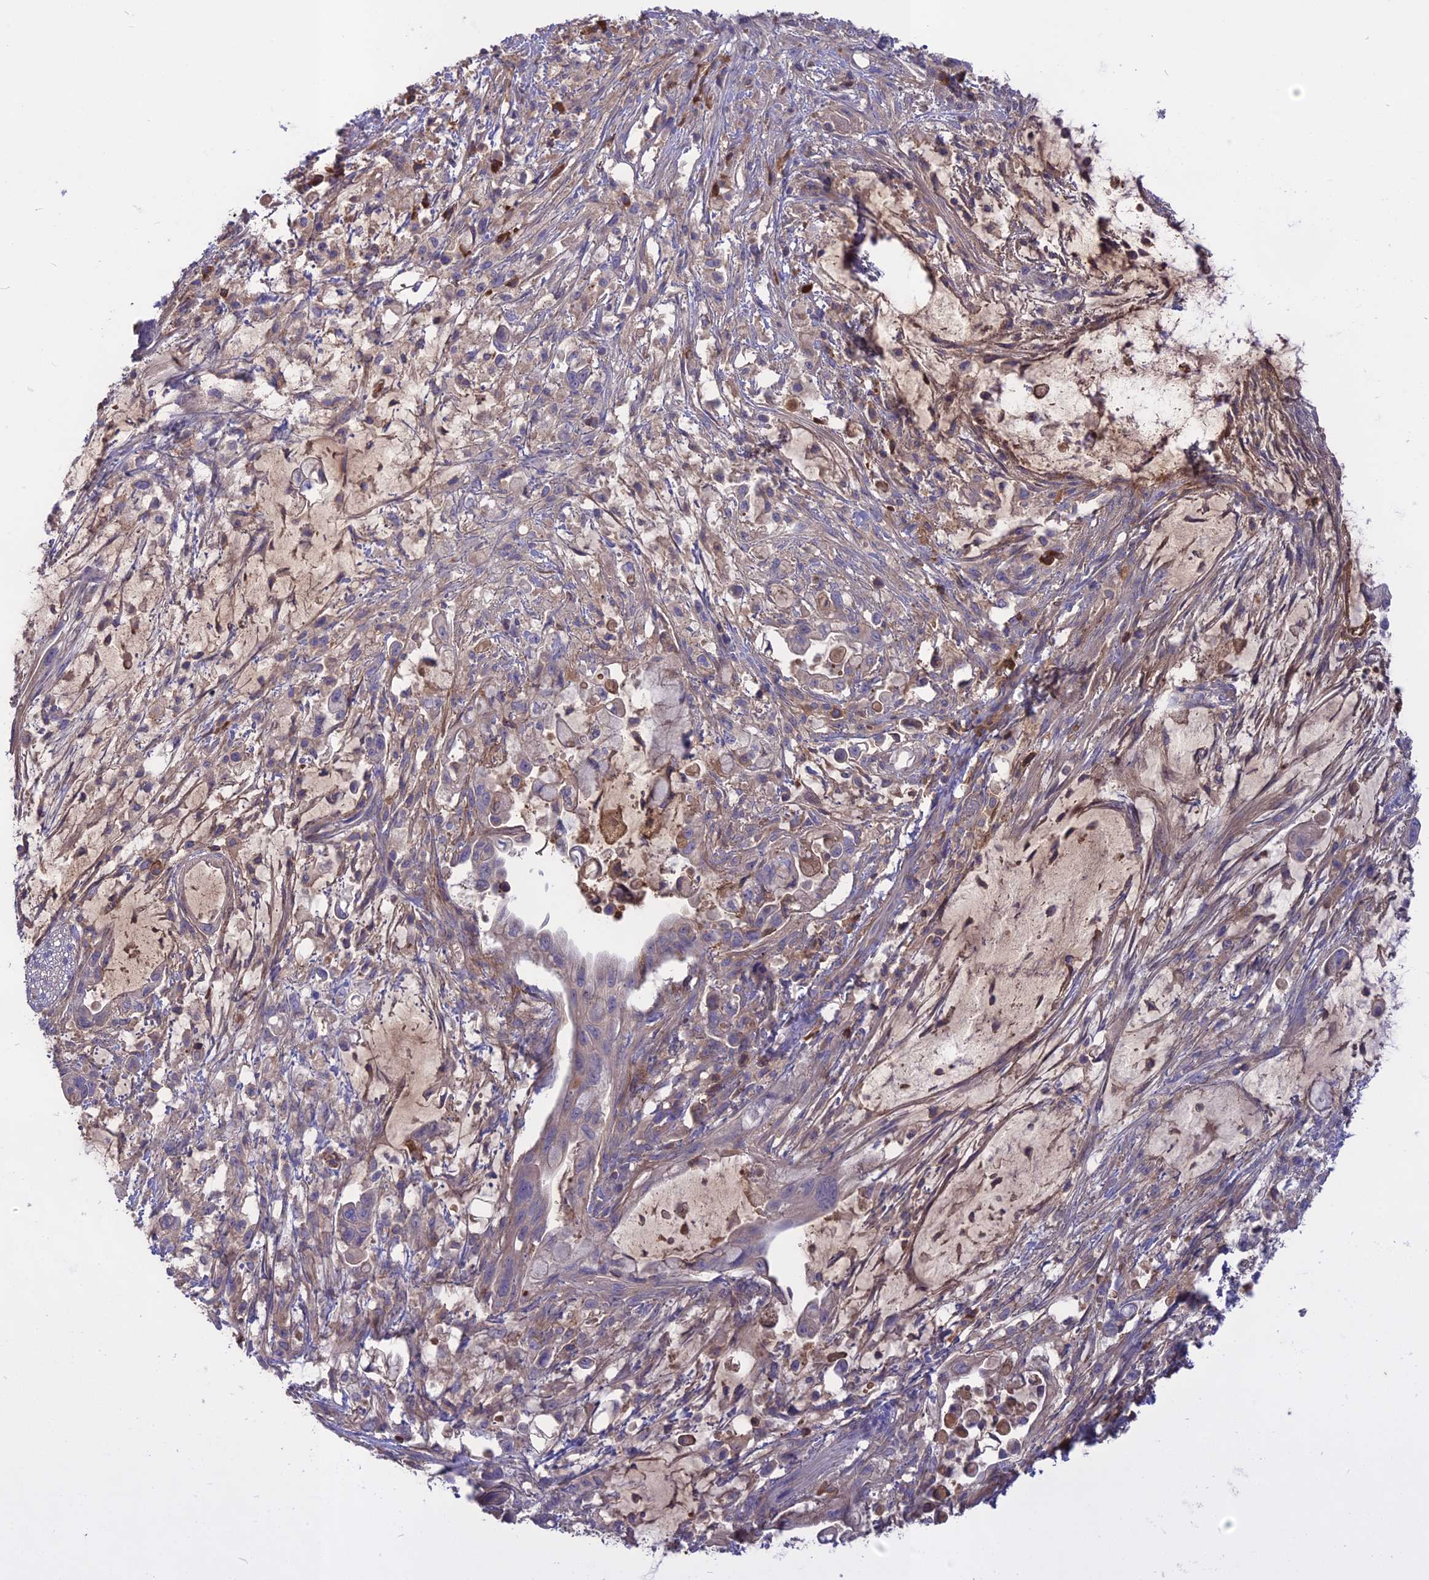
{"staining": {"intensity": "negative", "quantity": "none", "location": "none"}, "tissue": "pancreatic cancer", "cell_type": "Tumor cells", "image_type": "cancer", "snomed": [{"axis": "morphology", "description": "Adenocarcinoma, NOS"}, {"axis": "topography", "description": "Pancreas"}], "caption": "Tumor cells show no significant protein positivity in pancreatic adenocarcinoma.", "gene": "ADO", "patient": {"sex": "male", "age": 48}}